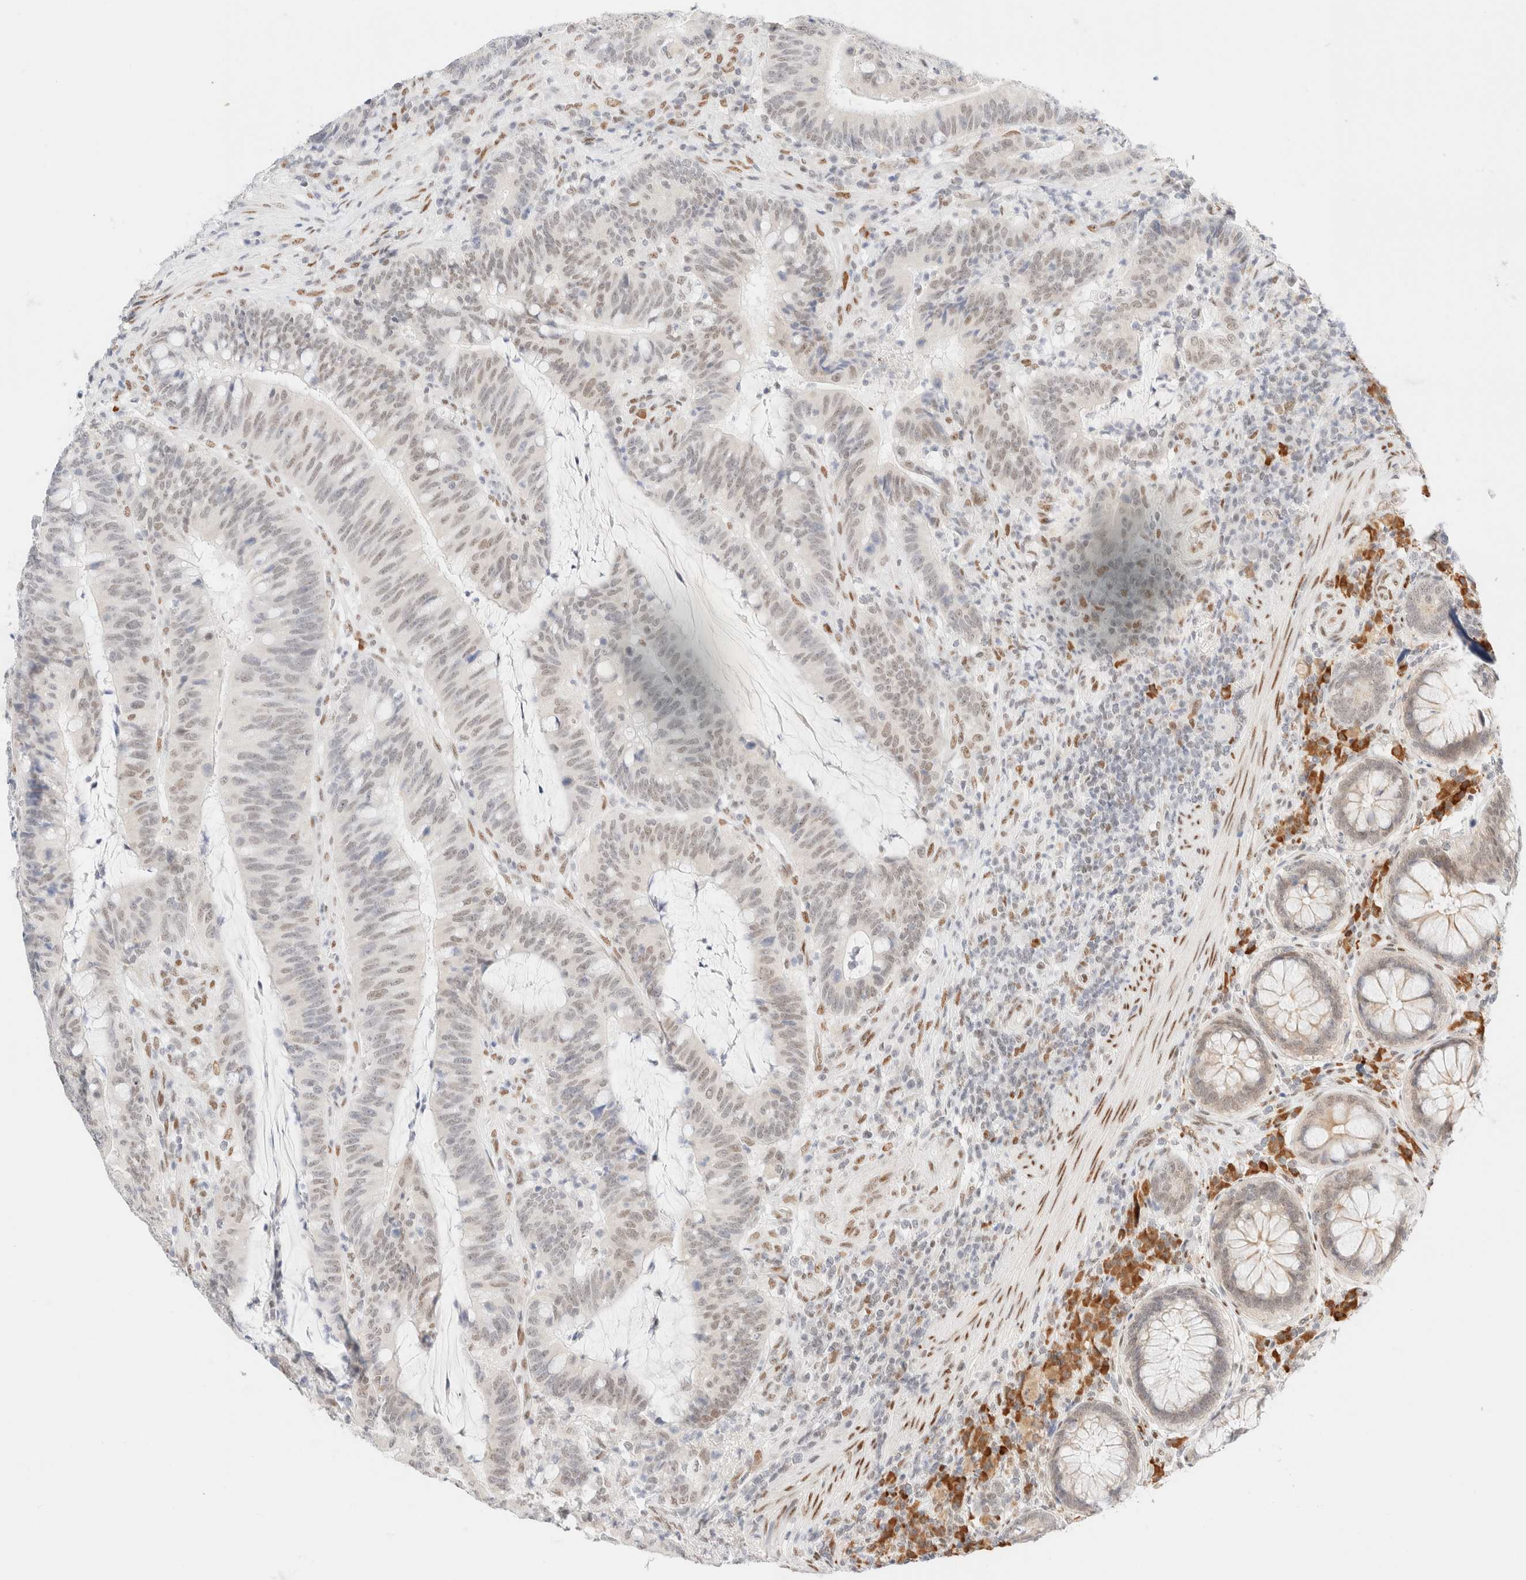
{"staining": {"intensity": "moderate", "quantity": ">75%", "location": "nuclear"}, "tissue": "colorectal cancer", "cell_type": "Tumor cells", "image_type": "cancer", "snomed": [{"axis": "morphology", "description": "Adenocarcinoma, NOS"}, {"axis": "topography", "description": "Colon"}], "caption": "This is a histology image of IHC staining of adenocarcinoma (colorectal), which shows moderate positivity in the nuclear of tumor cells.", "gene": "CIC", "patient": {"sex": "female", "age": 66}}